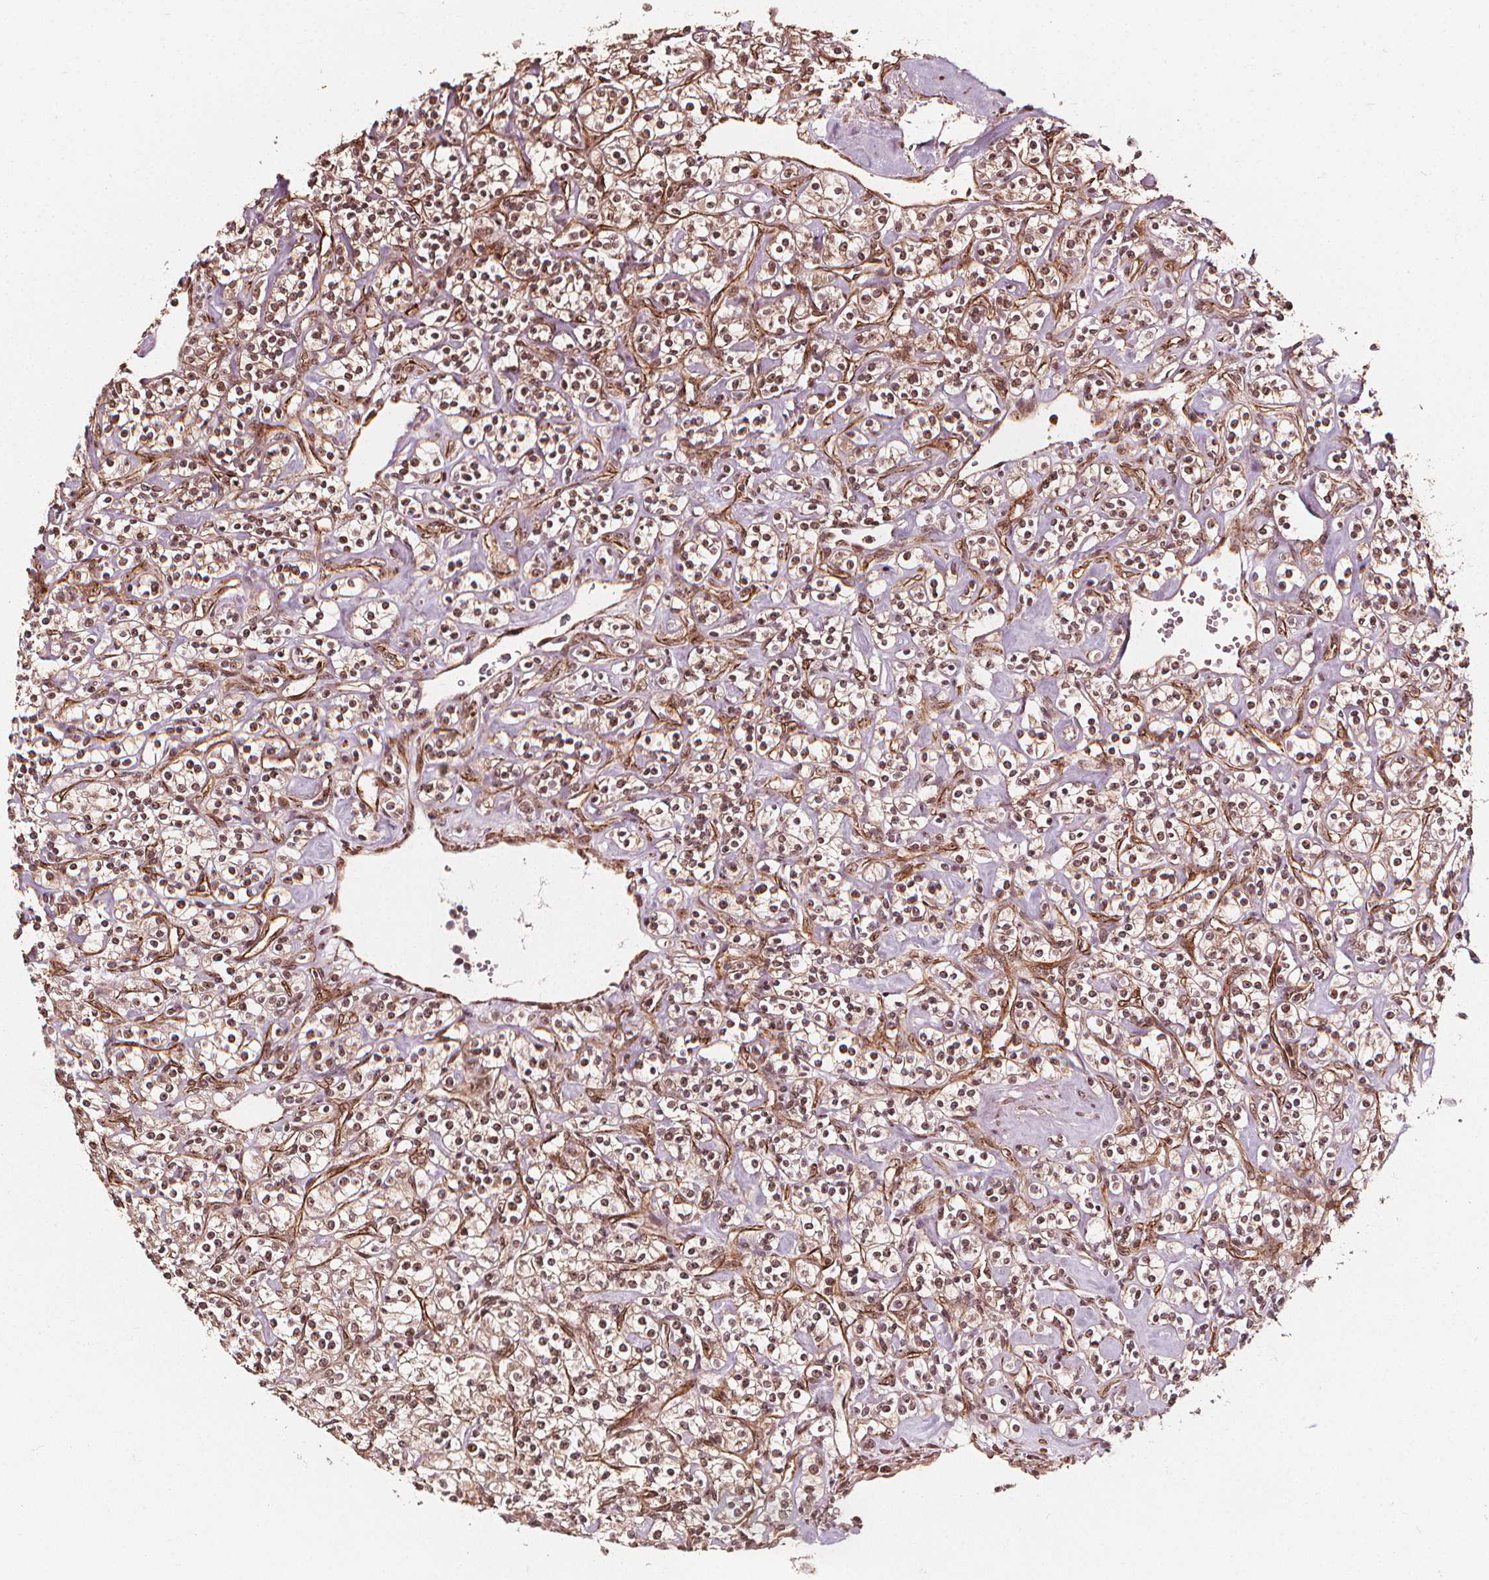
{"staining": {"intensity": "moderate", "quantity": ">75%", "location": "cytoplasmic/membranous,nuclear"}, "tissue": "renal cancer", "cell_type": "Tumor cells", "image_type": "cancer", "snomed": [{"axis": "morphology", "description": "Adenocarcinoma, NOS"}, {"axis": "topography", "description": "Kidney"}], "caption": "This is a histology image of immunohistochemistry staining of adenocarcinoma (renal), which shows moderate expression in the cytoplasmic/membranous and nuclear of tumor cells.", "gene": "EXOSC9", "patient": {"sex": "male", "age": 77}}